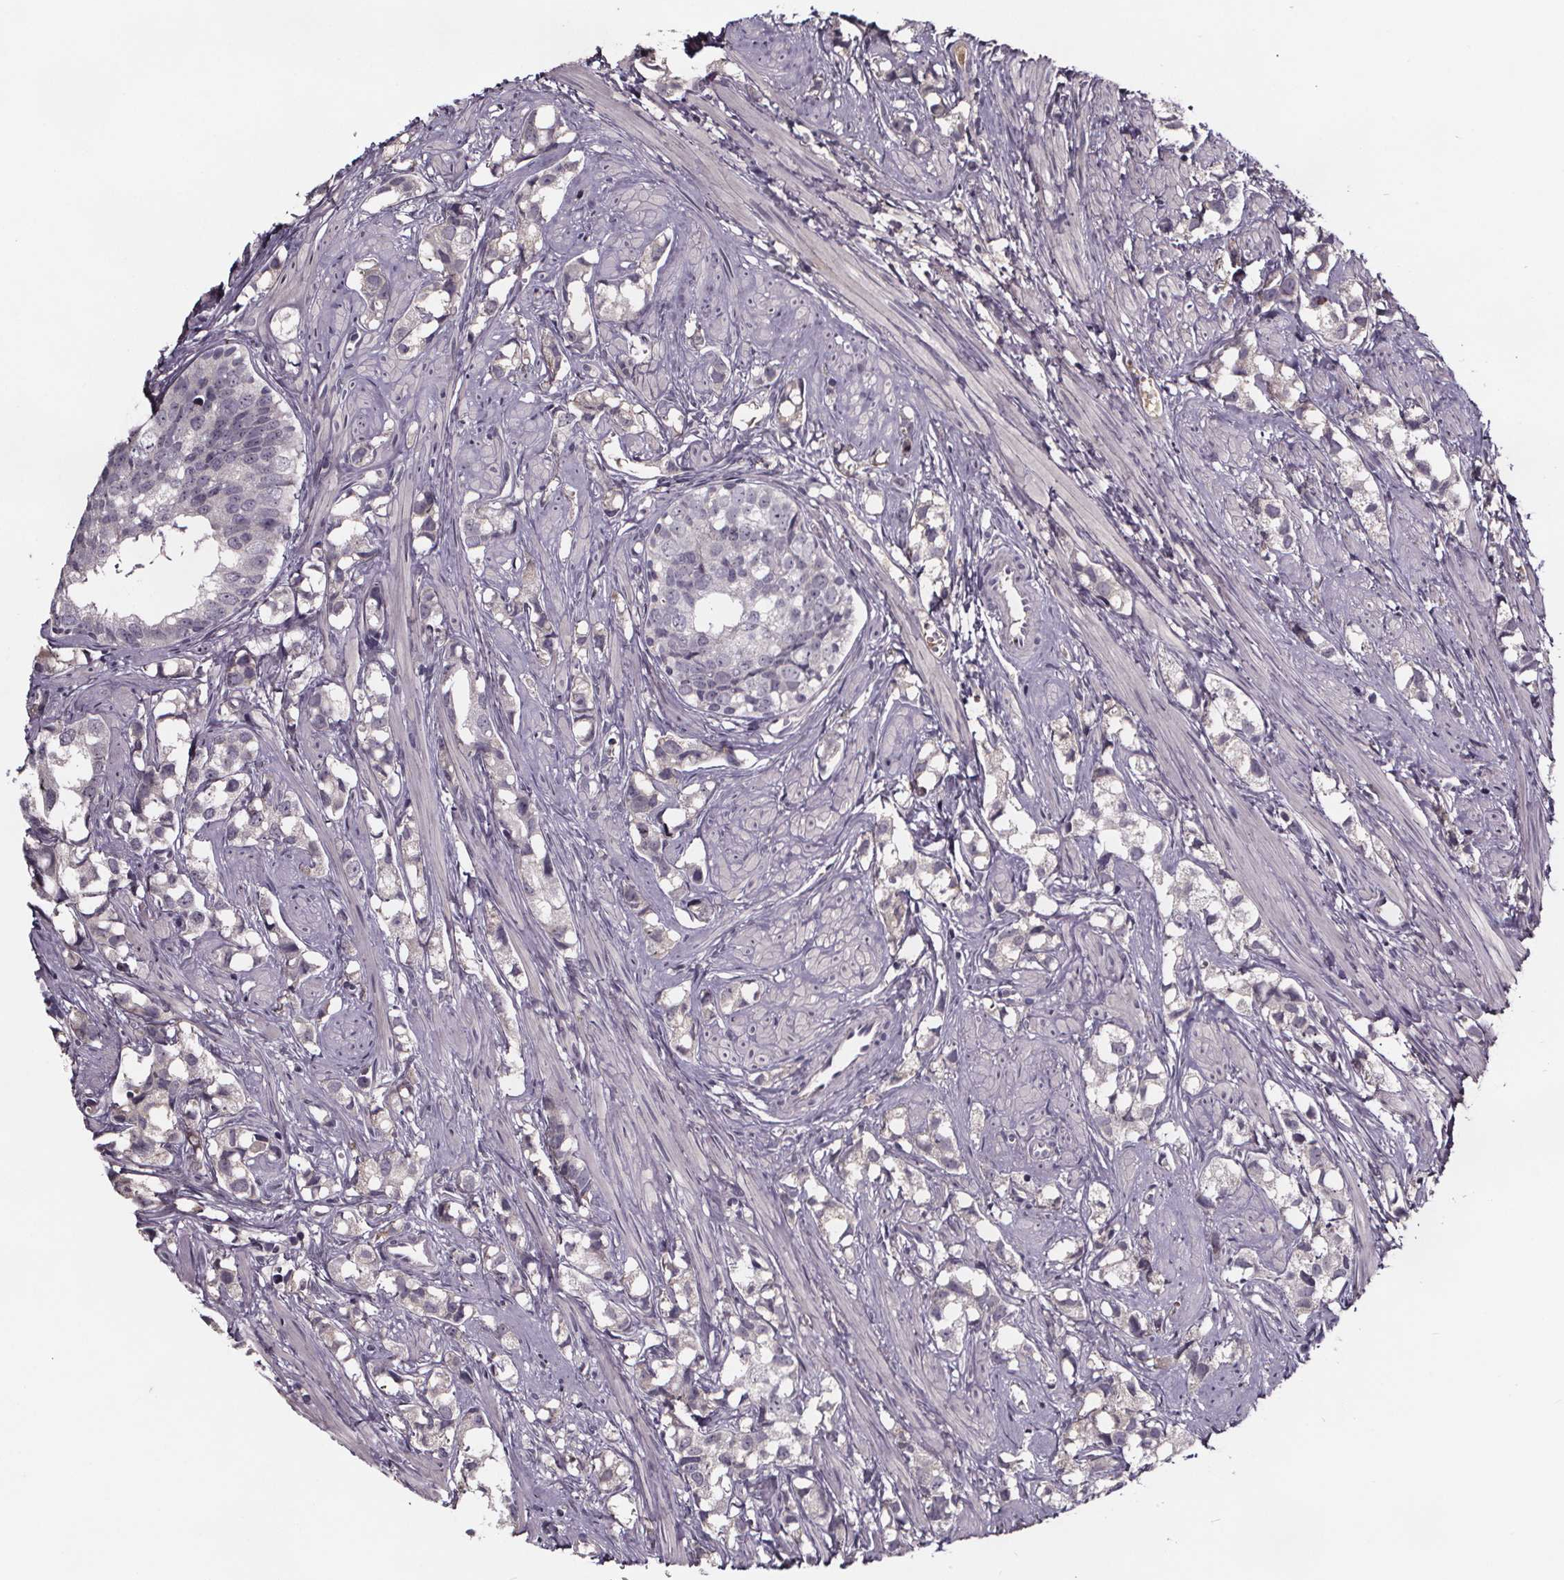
{"staining": {"intensity": "negative", "quantity": "none", "location": "none"}, "tissue": "prostate cancer", "cell_type": "Tumor cells", "image_type": "cancer", "snomed": [{"axis": "morphology", "description": "Adenocarcinoma, High grade"}, {"axis": "topography", "description": "Prostate"}], "caption": "An immunohistochemistry histopathology image of prostate cancer is shown. There is no staining in tumor cells of prostate cancer.", "gene": "NPHP4", "patient": {"sex": "male", "age": 58}}